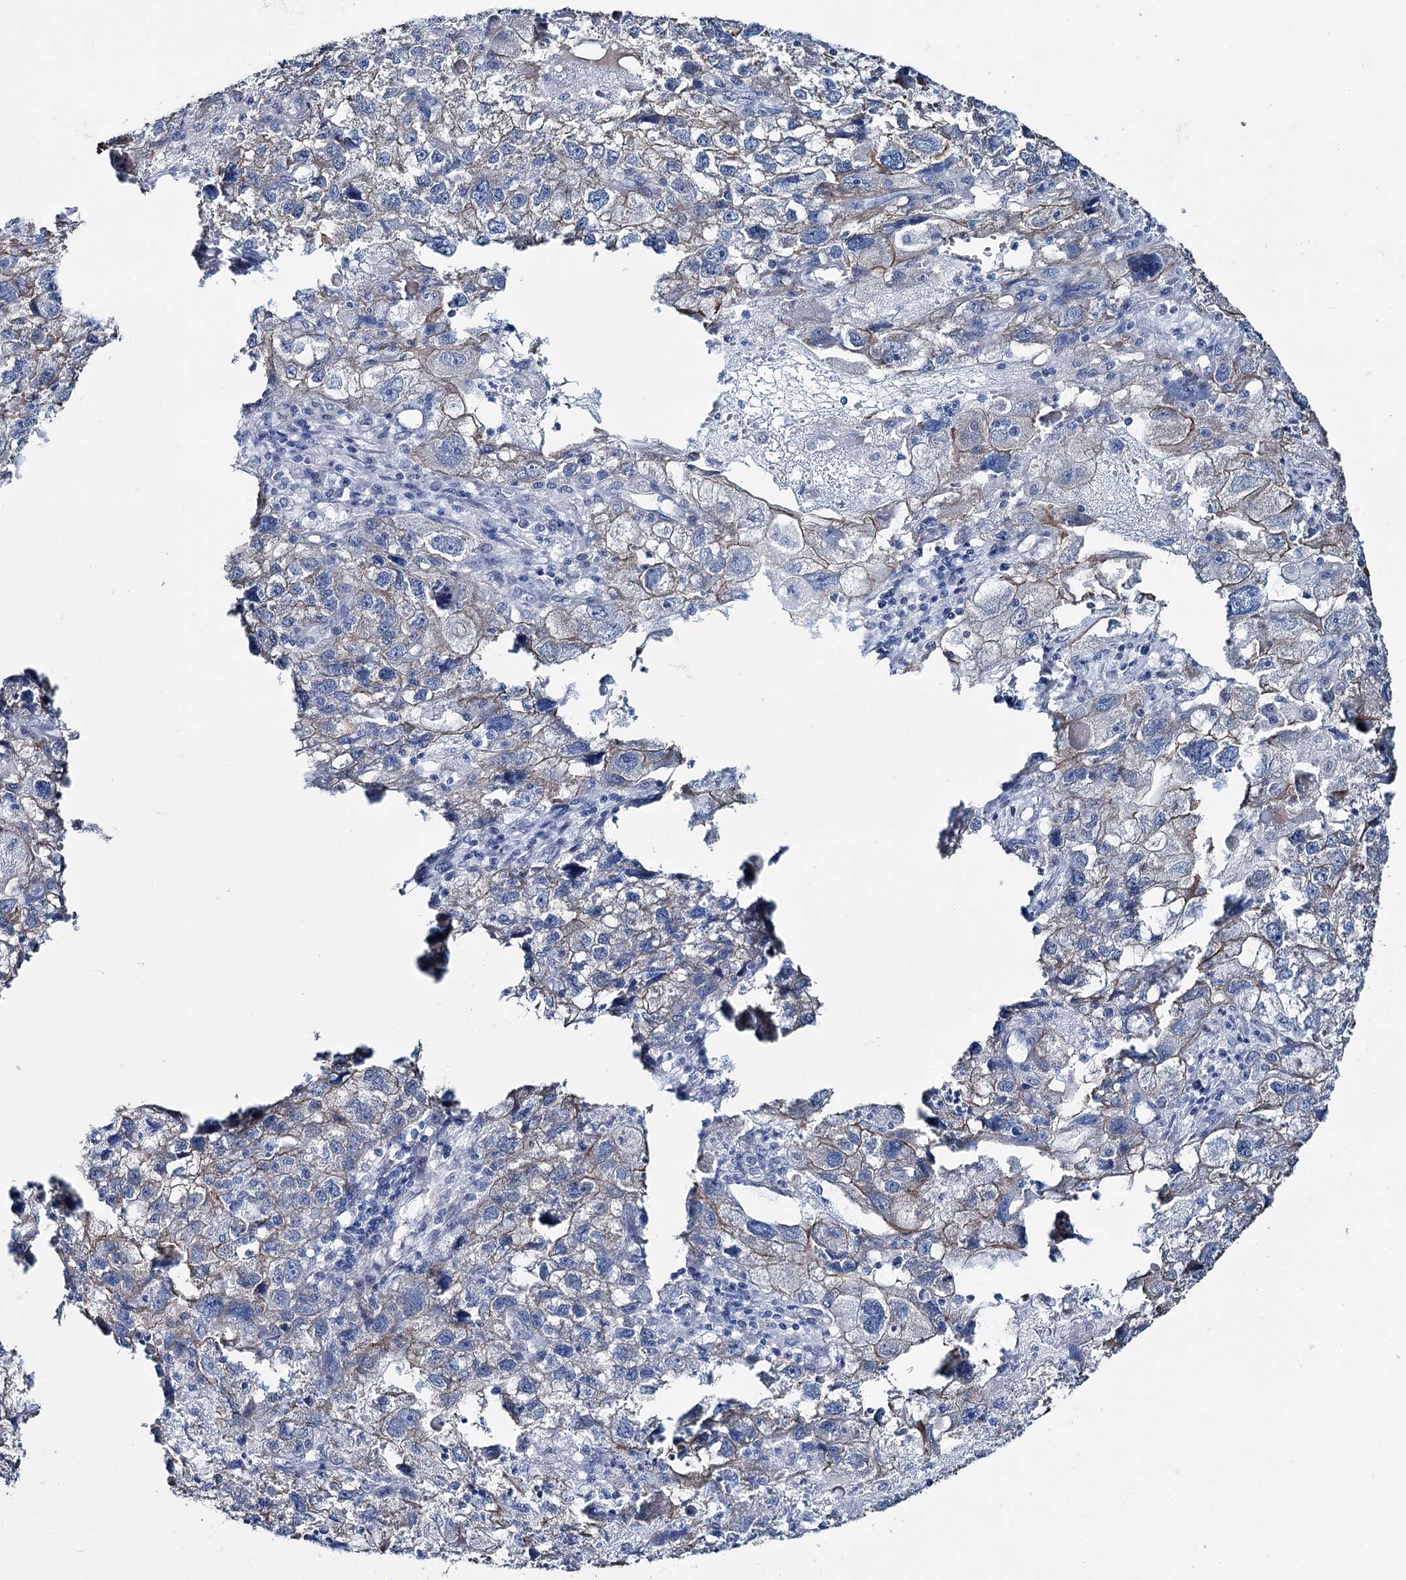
{"staining": {"intensity": "moderate", "quantity": "25%-75%", "location": "cytoplasmic/membranous"}, "tissue": "endometrial cancer", "cell_type": "Tumor cells", "image_type": "cancer", "snomed": [{"axis": "morphology", "description": "Adenocarcinoma, NOS"}, {"axis": "topography", "description": "Endometrium"}], "caption": "Moderate cytoplasmic/membranous positivity is appreciated in approximately 25%-75% of tumor cells in endometrial adenocarcinoma.", "gene": "FAM120B", "patient": {"sex": "female", "age": 49}}